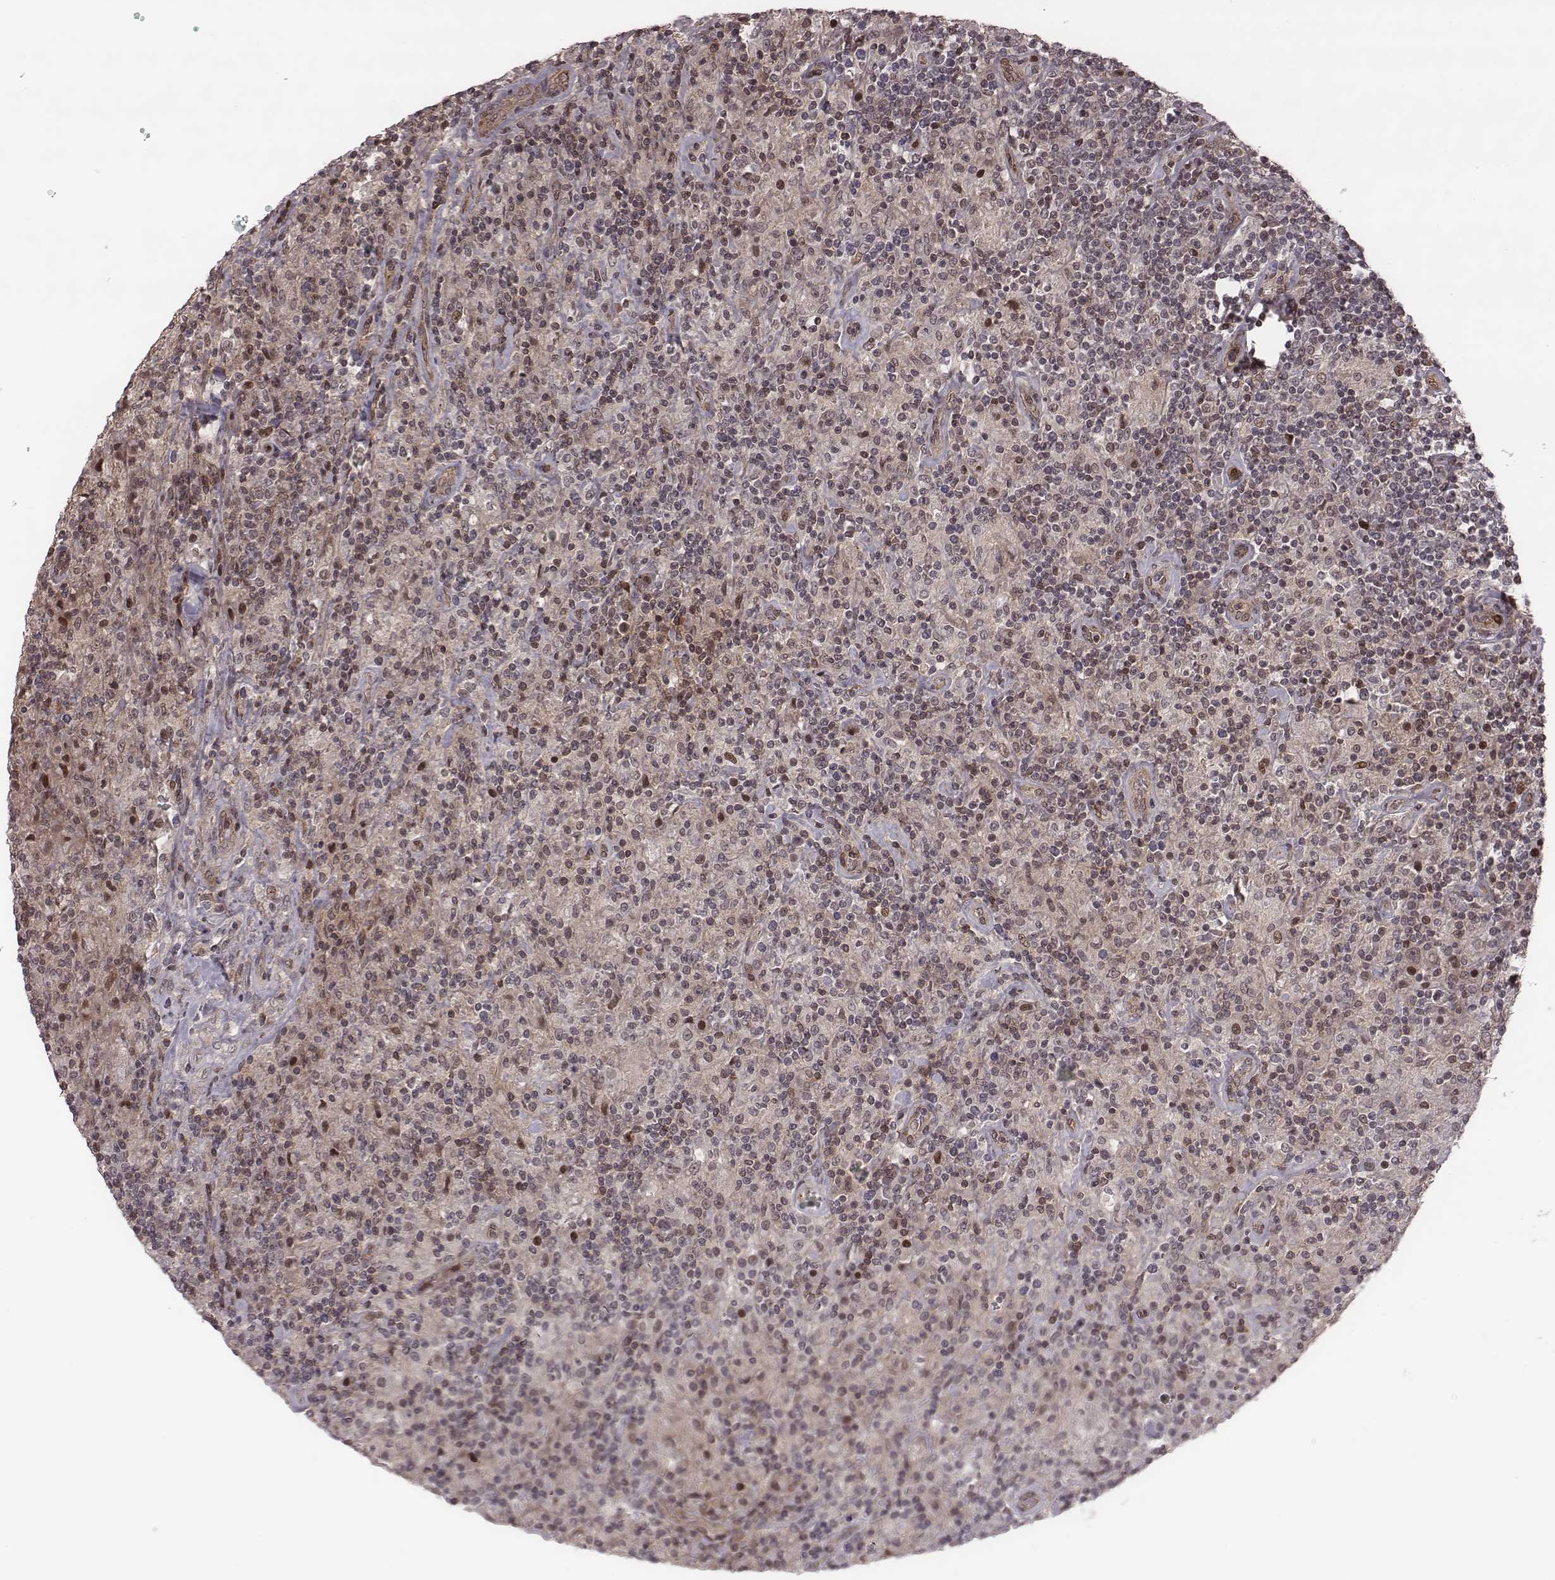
{"staining": {"intensity": "negative", "quantity": "none", "location": "none"}, "tissue": "lymphoma", "cell_type": "Tumor cells", "image_type": "cancer", "snomed": [{"axis": "morphology", "description": "Hodgkin's disease, NOS"}, {"axis": "topography", "description": "Lymph node"}], "caption": "IHC histopathology image of Hodgkin's disease stained for a protein (brown), which shows no staining in tumor cells.", "gene": "RPL3", "patient": {"sex": "male", "age": 70}}